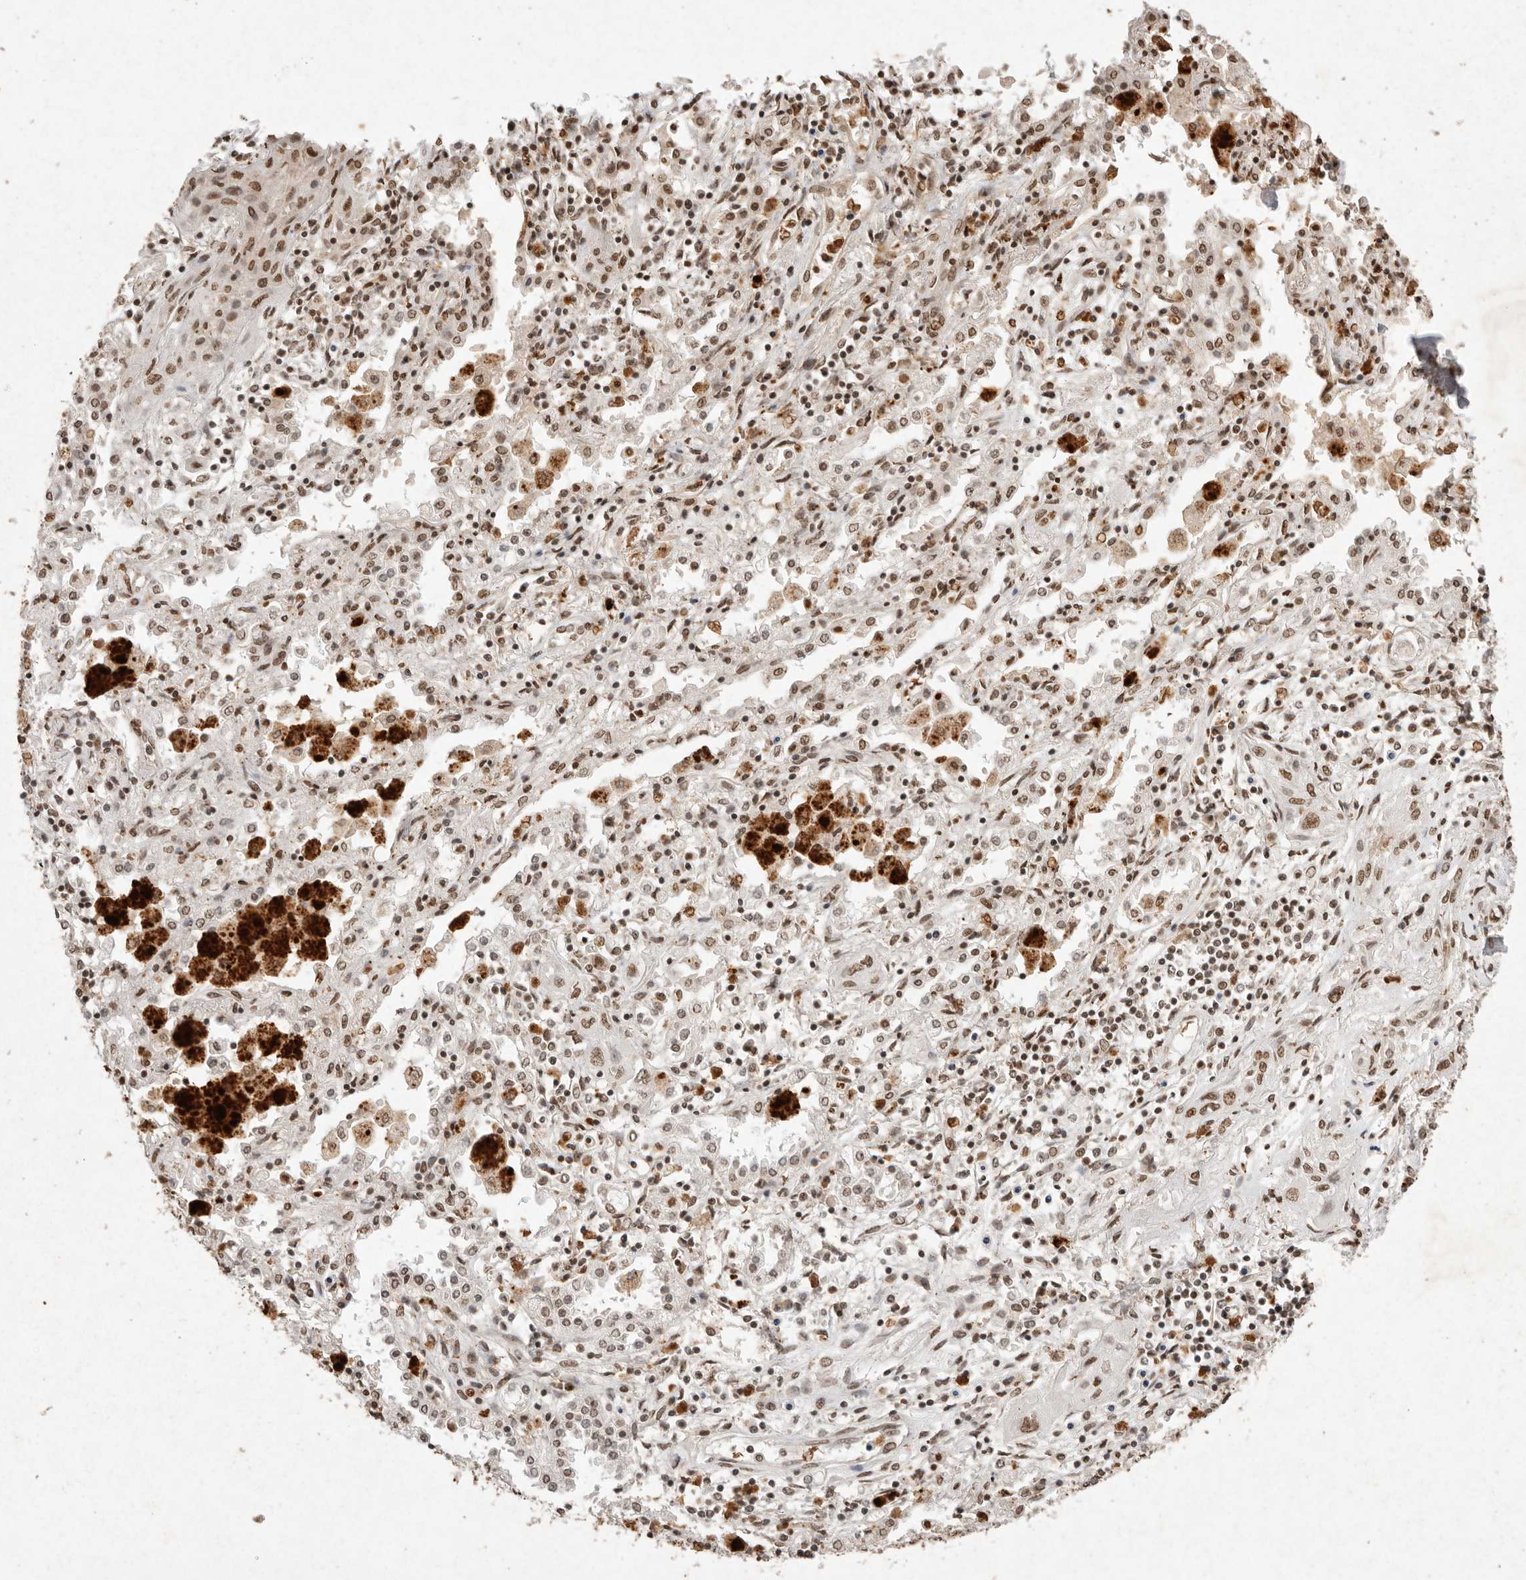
{"staining": {"intensity": "moderate", "quantity": ">75%", "location": "nuclear"}, "tissue": "lung cancer", "cell_type": "Tumor cells", "image_type": "cancer", "snomed": [{"axis": "morphology", "description": "Squamous cell carcinoma, NOS"}, {"axis": "topography", "description": "Lung"}], "caption": "Lung cancer stained with a brown dye shows moderate nuclear positive expression in about >75% of tumor cells.", "gene": "NKX3-2", "patient": {"sex": "female", "age": 47}}